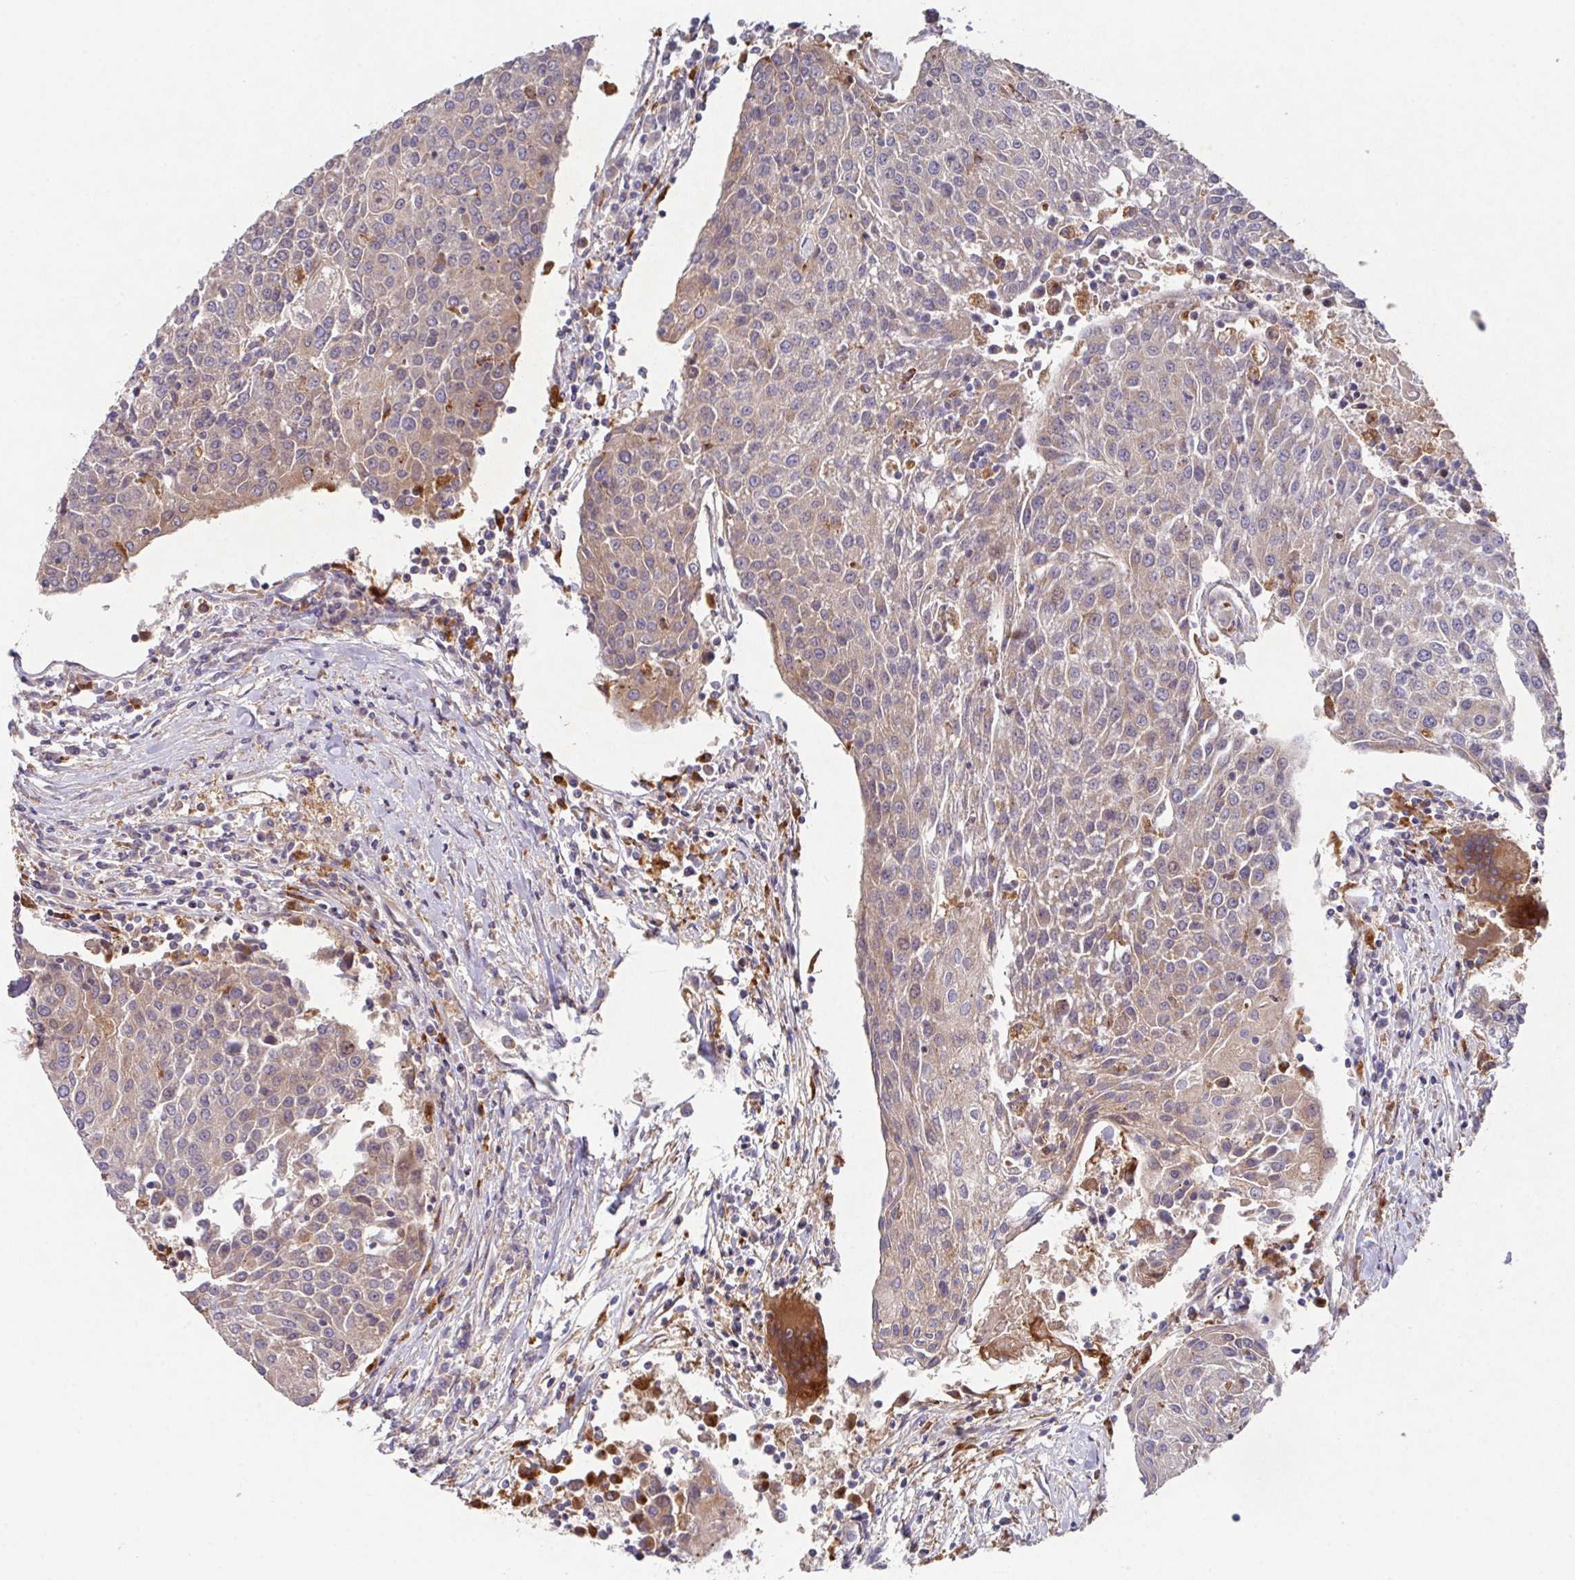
{"staining": {"intensity": "weak", "quantity": "25%-75%", "location": "cytoplasmic/membranous"}, "tissue": "urothelial cancer", "cell_type": "Tumor cells", "image_type": "cancer", "snomed": [{"axis": "morphology", "description": "Urothelial carcinoma, High grade"}, {"axis": "topography", "description": "Urinary bladder"}], "caption": "Immunohistochemistry staining of urothelial carcinoma (high-grade), which reveals low levels of weak cytoplasmic/membranous staining in approximately 25%-75% of tumor cells indicating weak cytoplasmic/membranous protein expression. The staining was performed using DAB (brown) for protein detection and nuclei were counterstained in hematoxylin (blue).", "gene": "TRIM14", "patient": {"sex": "female", "age": 85}}